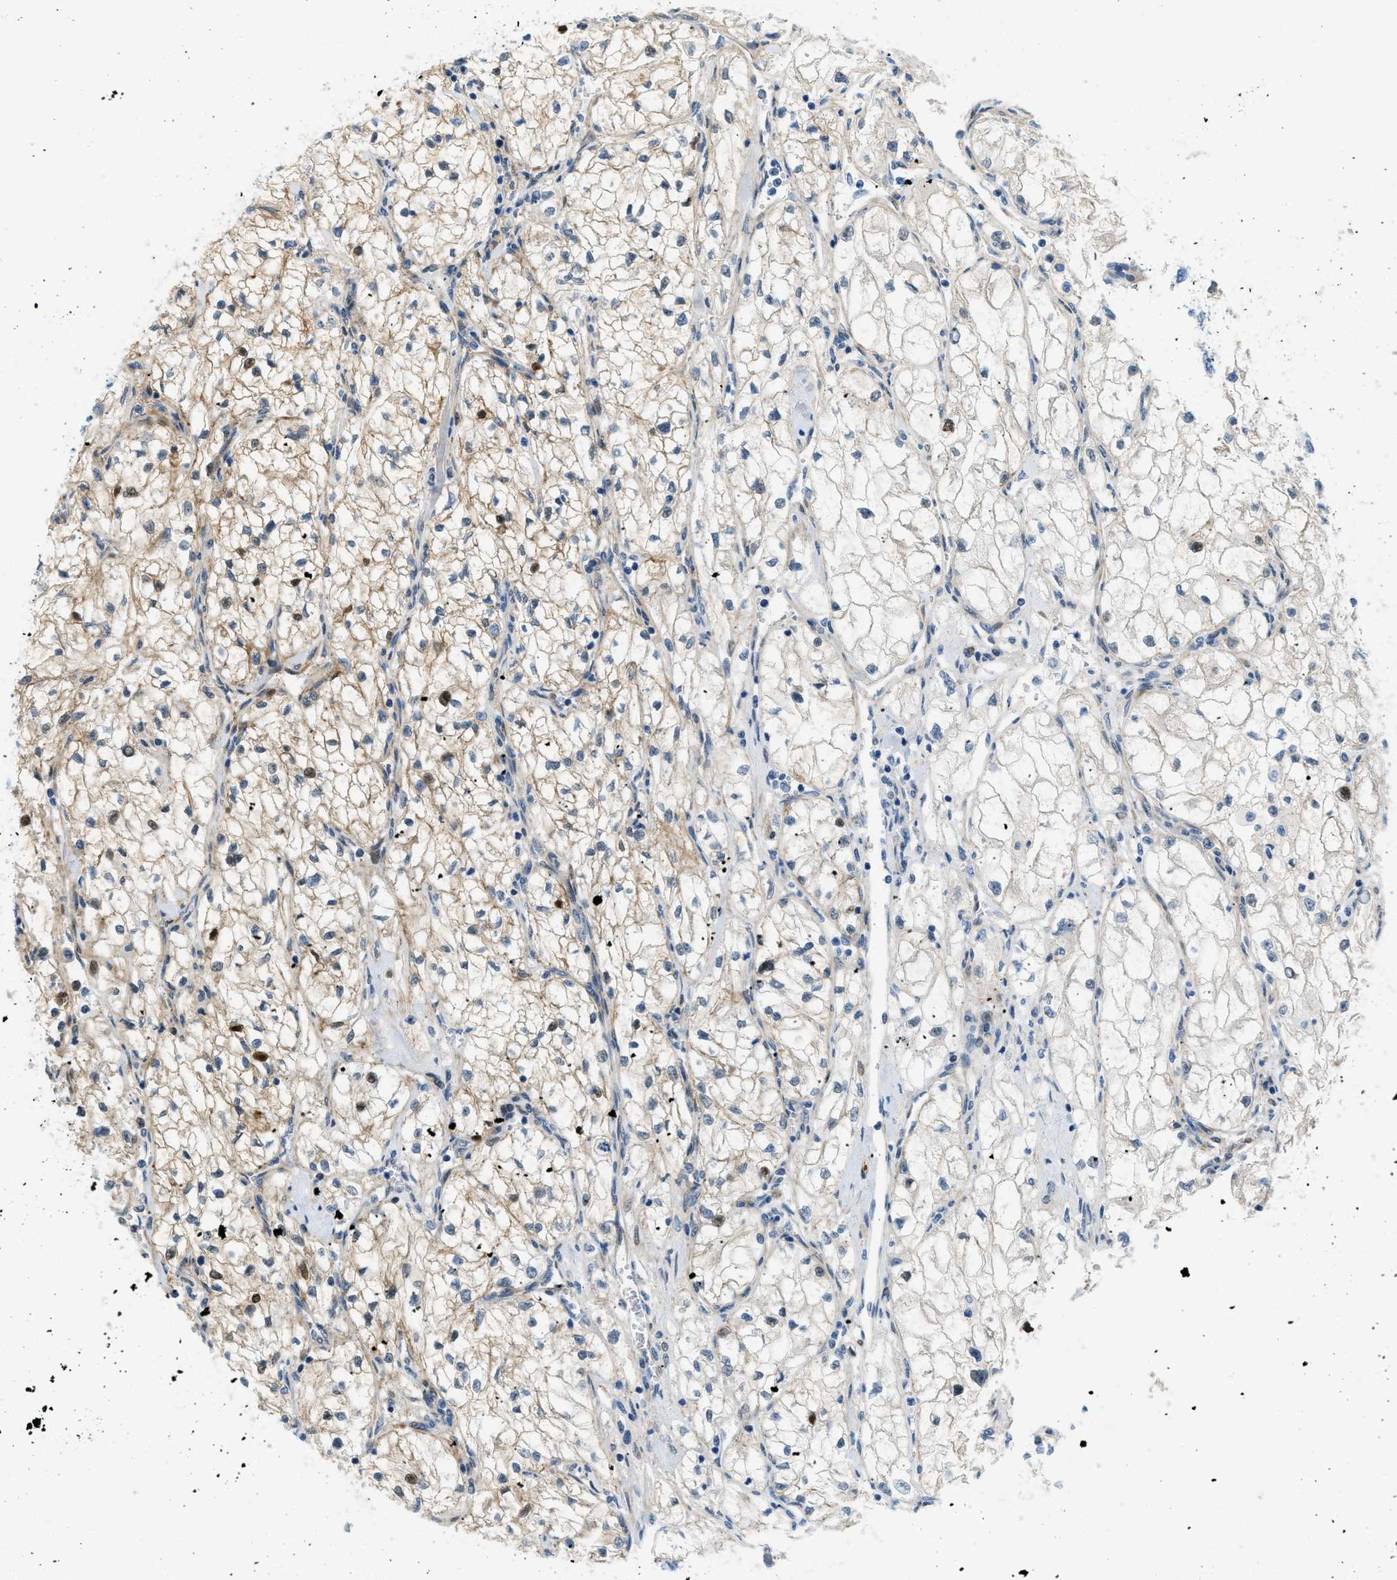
{"staining": {"intensity": "moderate", "quantity": "25%-75%", "location": "cytoplasmic/membranous"}, "tissue": "renal cancer", "cell_type": "Tumor cells", "image_type": "cancer", "snomed": [{"axis": "morphology", "description": "Adenocarcinoma, NOS"}, {"axis": "topography", "description": "Kidney"}], "caption": "High-power microscopy captured an immunohistochemistry histopathology image of renal cancer (adenocarcinoma), revealing moderate cytoplasmic/membranous positivity in approximately 25%-75% of tumor cells.", "gene": "CYP4X1", "patient": {"sex": "female", "age": 70}}